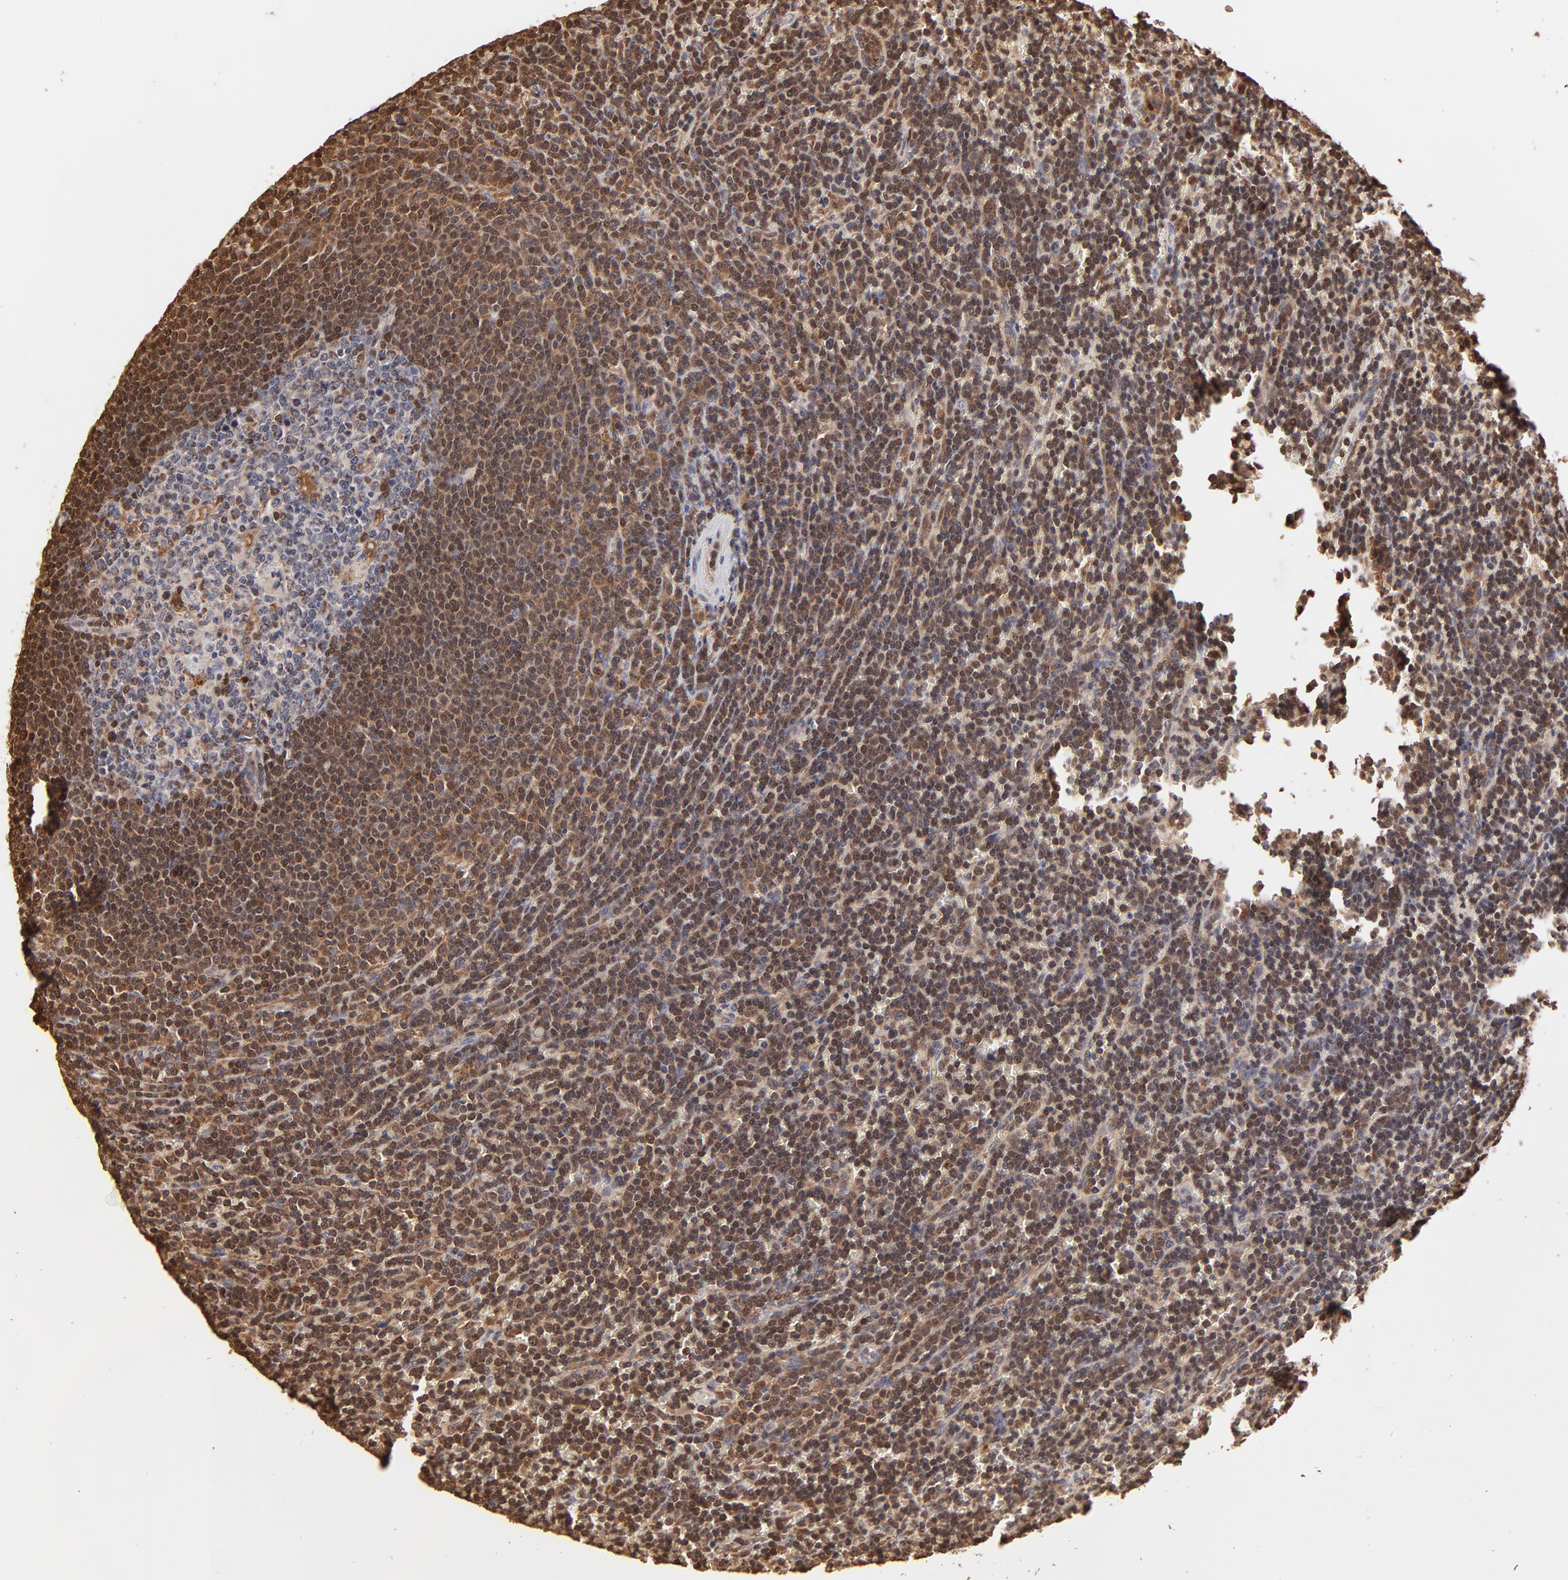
{"staining": {"intensity": "weak", "quantity": ">75%", "location": "nuclear"}, "tissue": "lymphoma", "cell_type": "Tumor cells", "image_type": "cancer", "snomed": [{"axis": "morphology", "description": "Malignant lymphoma, non-Hodgkin's type, Low grade"}, {"axis": "topography", "description": "Spleen"}], "caption": "An image of lymphoma stained for a protein displays weak nuclear brown staining in tumor cells. Nuclei are stained in blue.", "gene": "CASP1", "patient": {"sex": "male", "age": 80}}